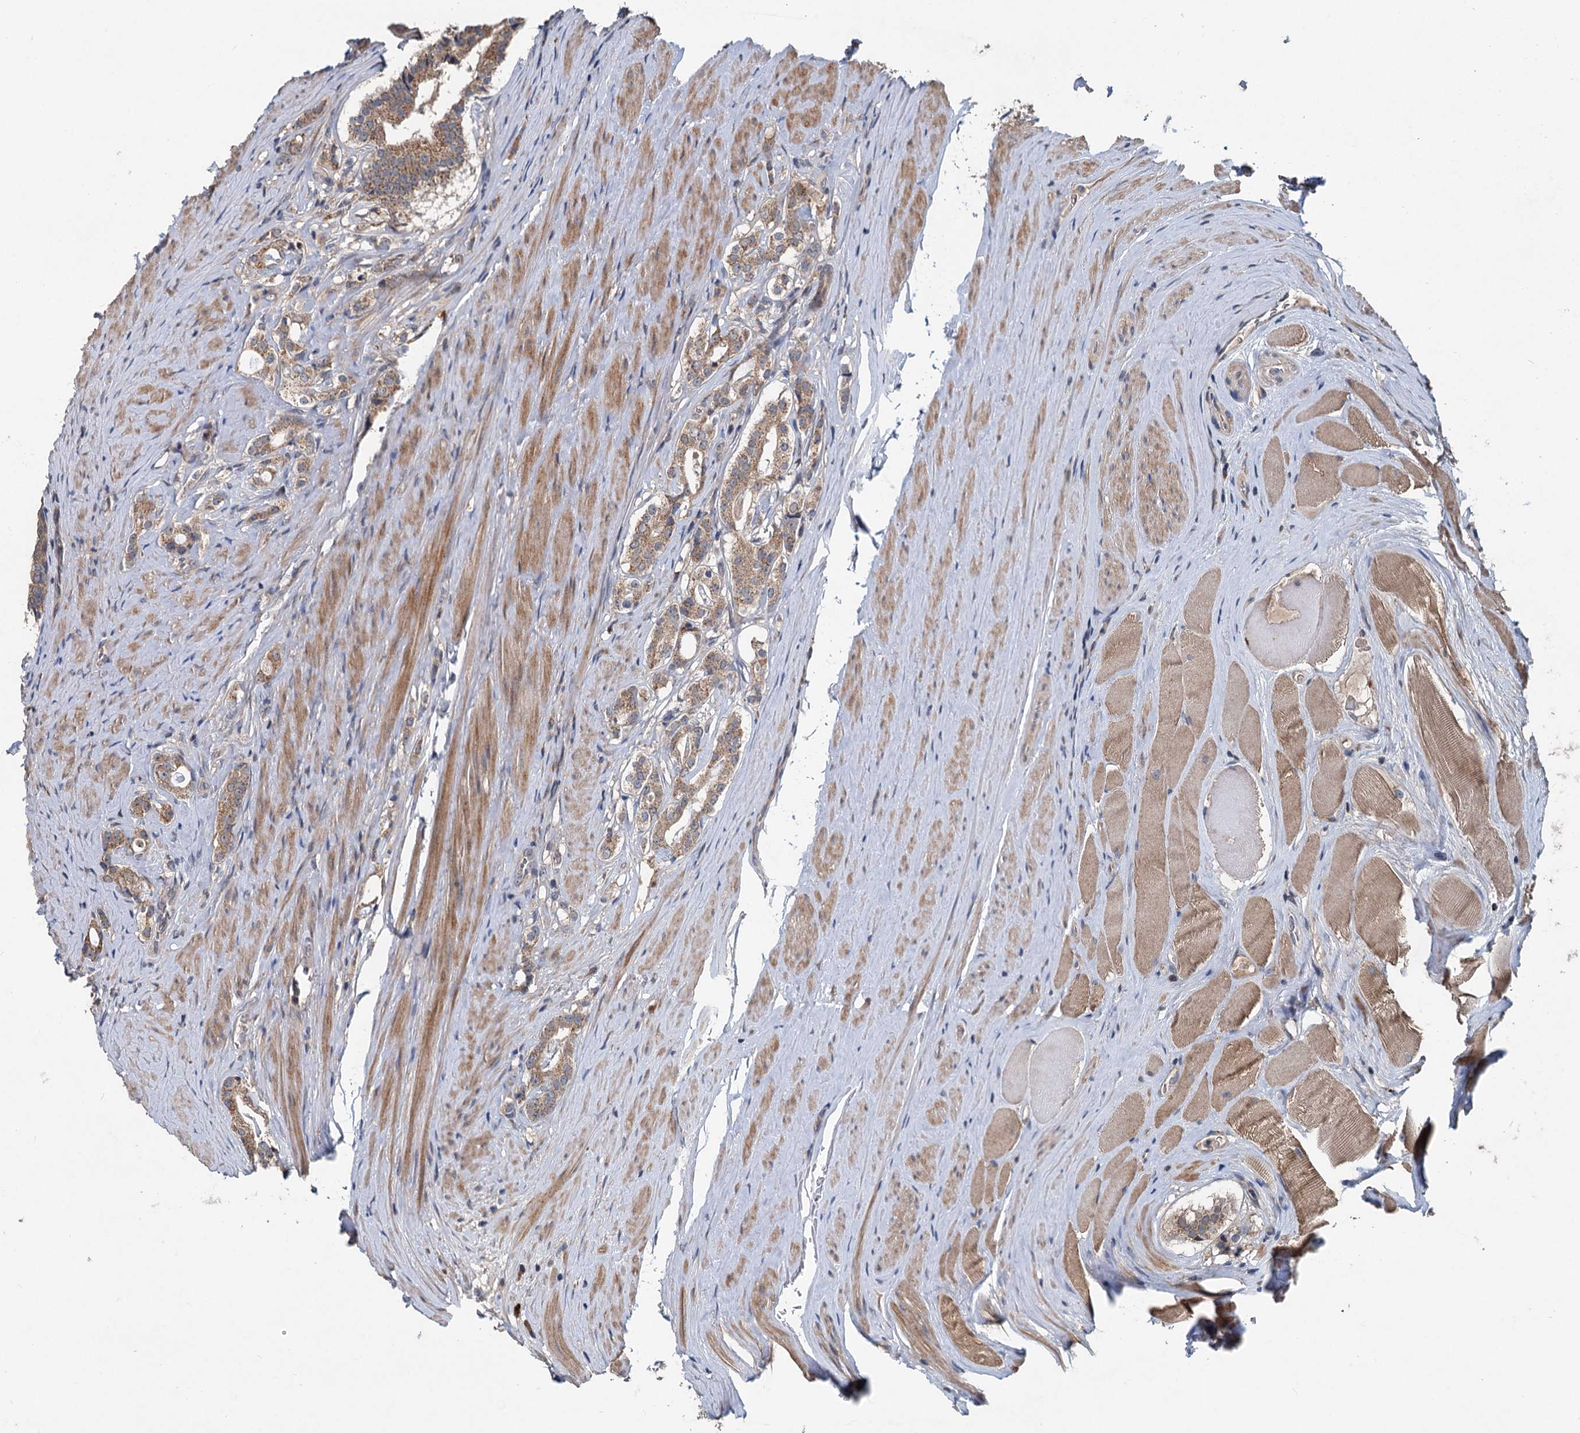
{"staining": {"intensity": "moderate", "quantity": ">75%", "location": "cytoplasmic/membranous"}, "tissue": "prostate cancer", "cell_type": "Tumor cells", "image_type": "cancer", "snomed": [{"axis": "morphology", "description": "Adenocarcinoma, High grade"}, {"axis": "topography", "description": "Prostate"}], "caption": "A histopathology image of high-grade adenocarcinoma (prostate) stained for a protein demonstrates moderate cytoplasmic/membranous brown staining in tumor cells.", "gene": "OTUB1", "patient": {"sex": "male", "age": 63}}